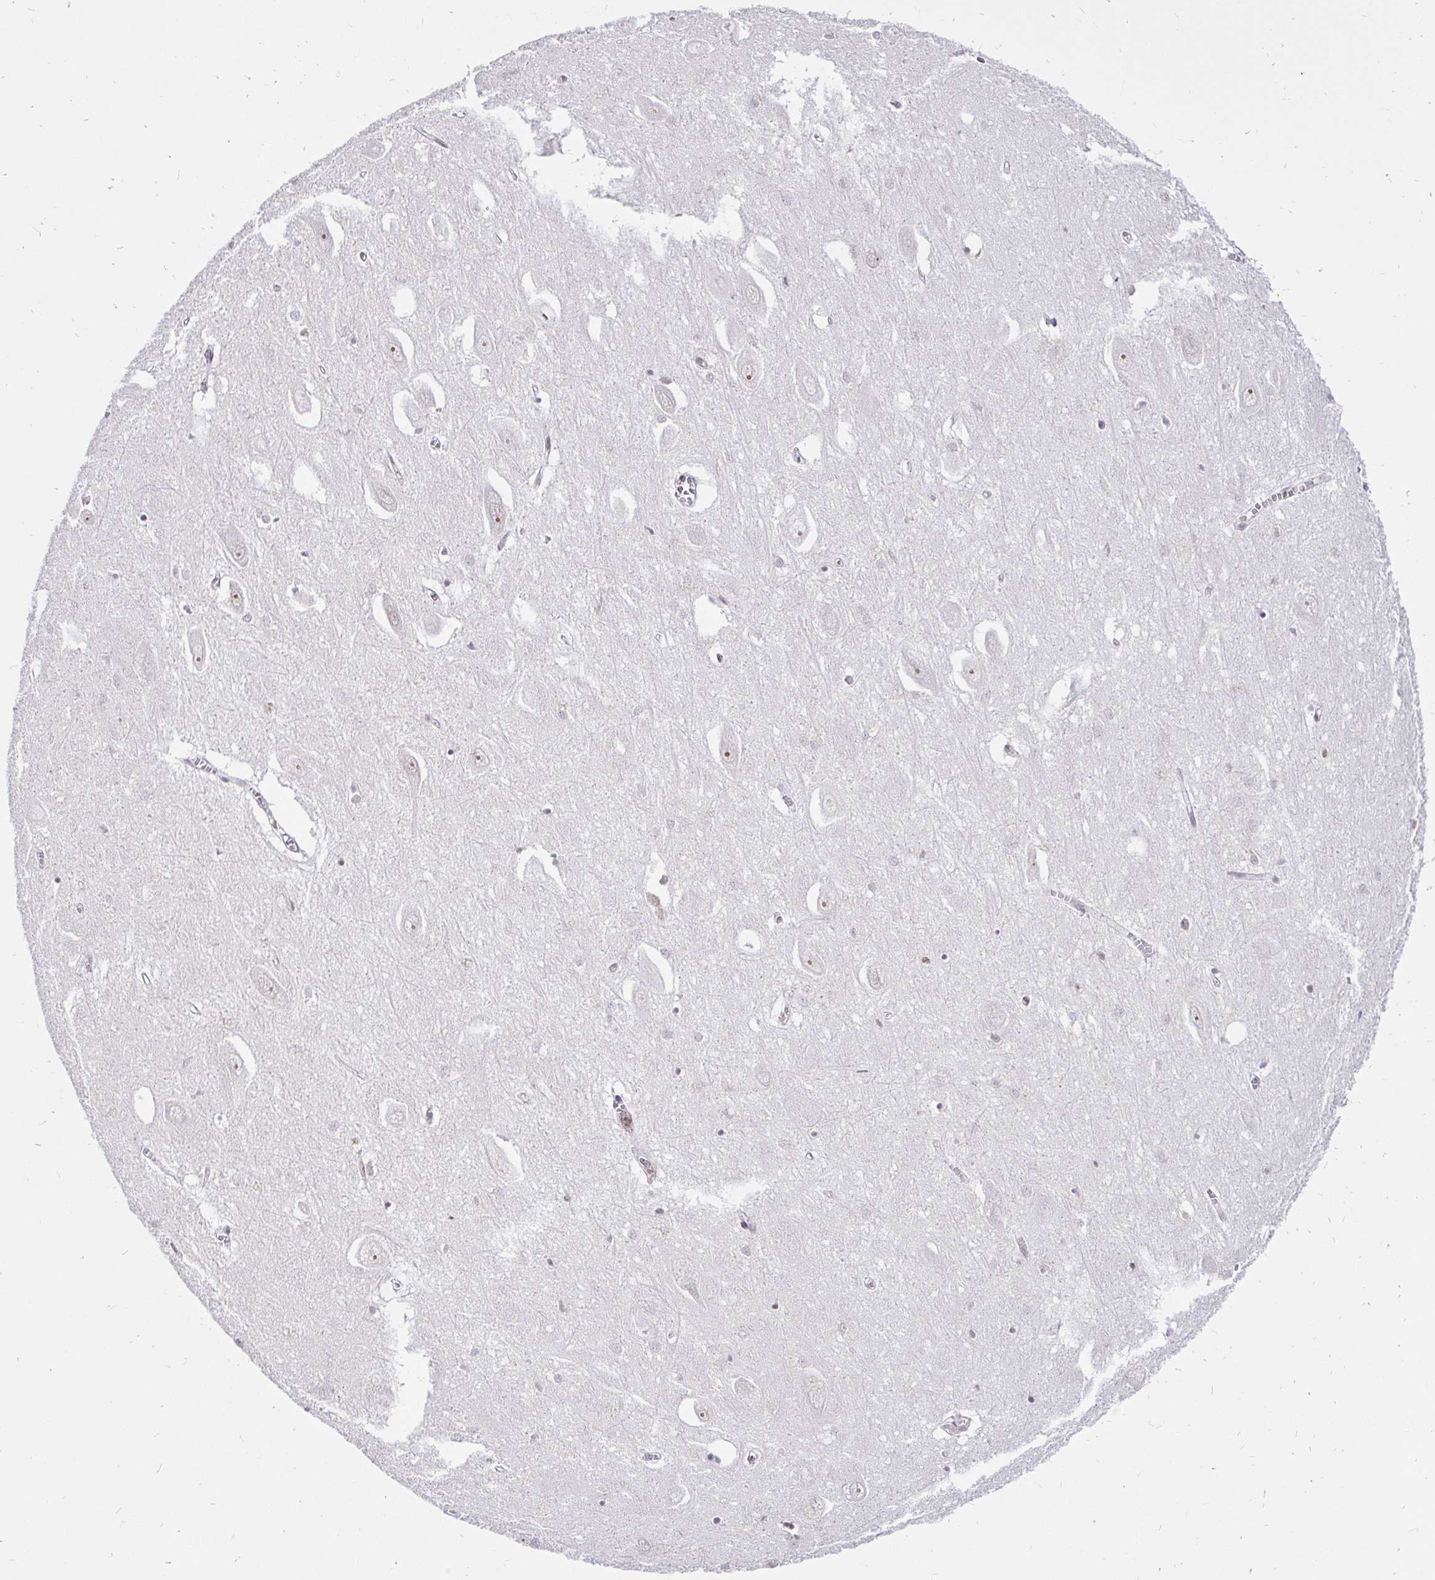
{"staining": {"intensity": "negative", "quantity": "none", "location": "none"}, "tissue": "hippocampus", "cell_type": "Glial cells", "image_type": "normal", "snomed": [{"axis": "morphology", "description": "Normal tissue, NOS"}, {"axis": "topography", "description": "Hippocampus"}], "caption": "A histopathology image of hippocampus stained for a protein demonstrates no brown staining in glial cells. (DAB immunohistochemistry with hematoxylin counter stain).", "gene": "ZNF860", "patient": {"sex": "female", "age": 64}}